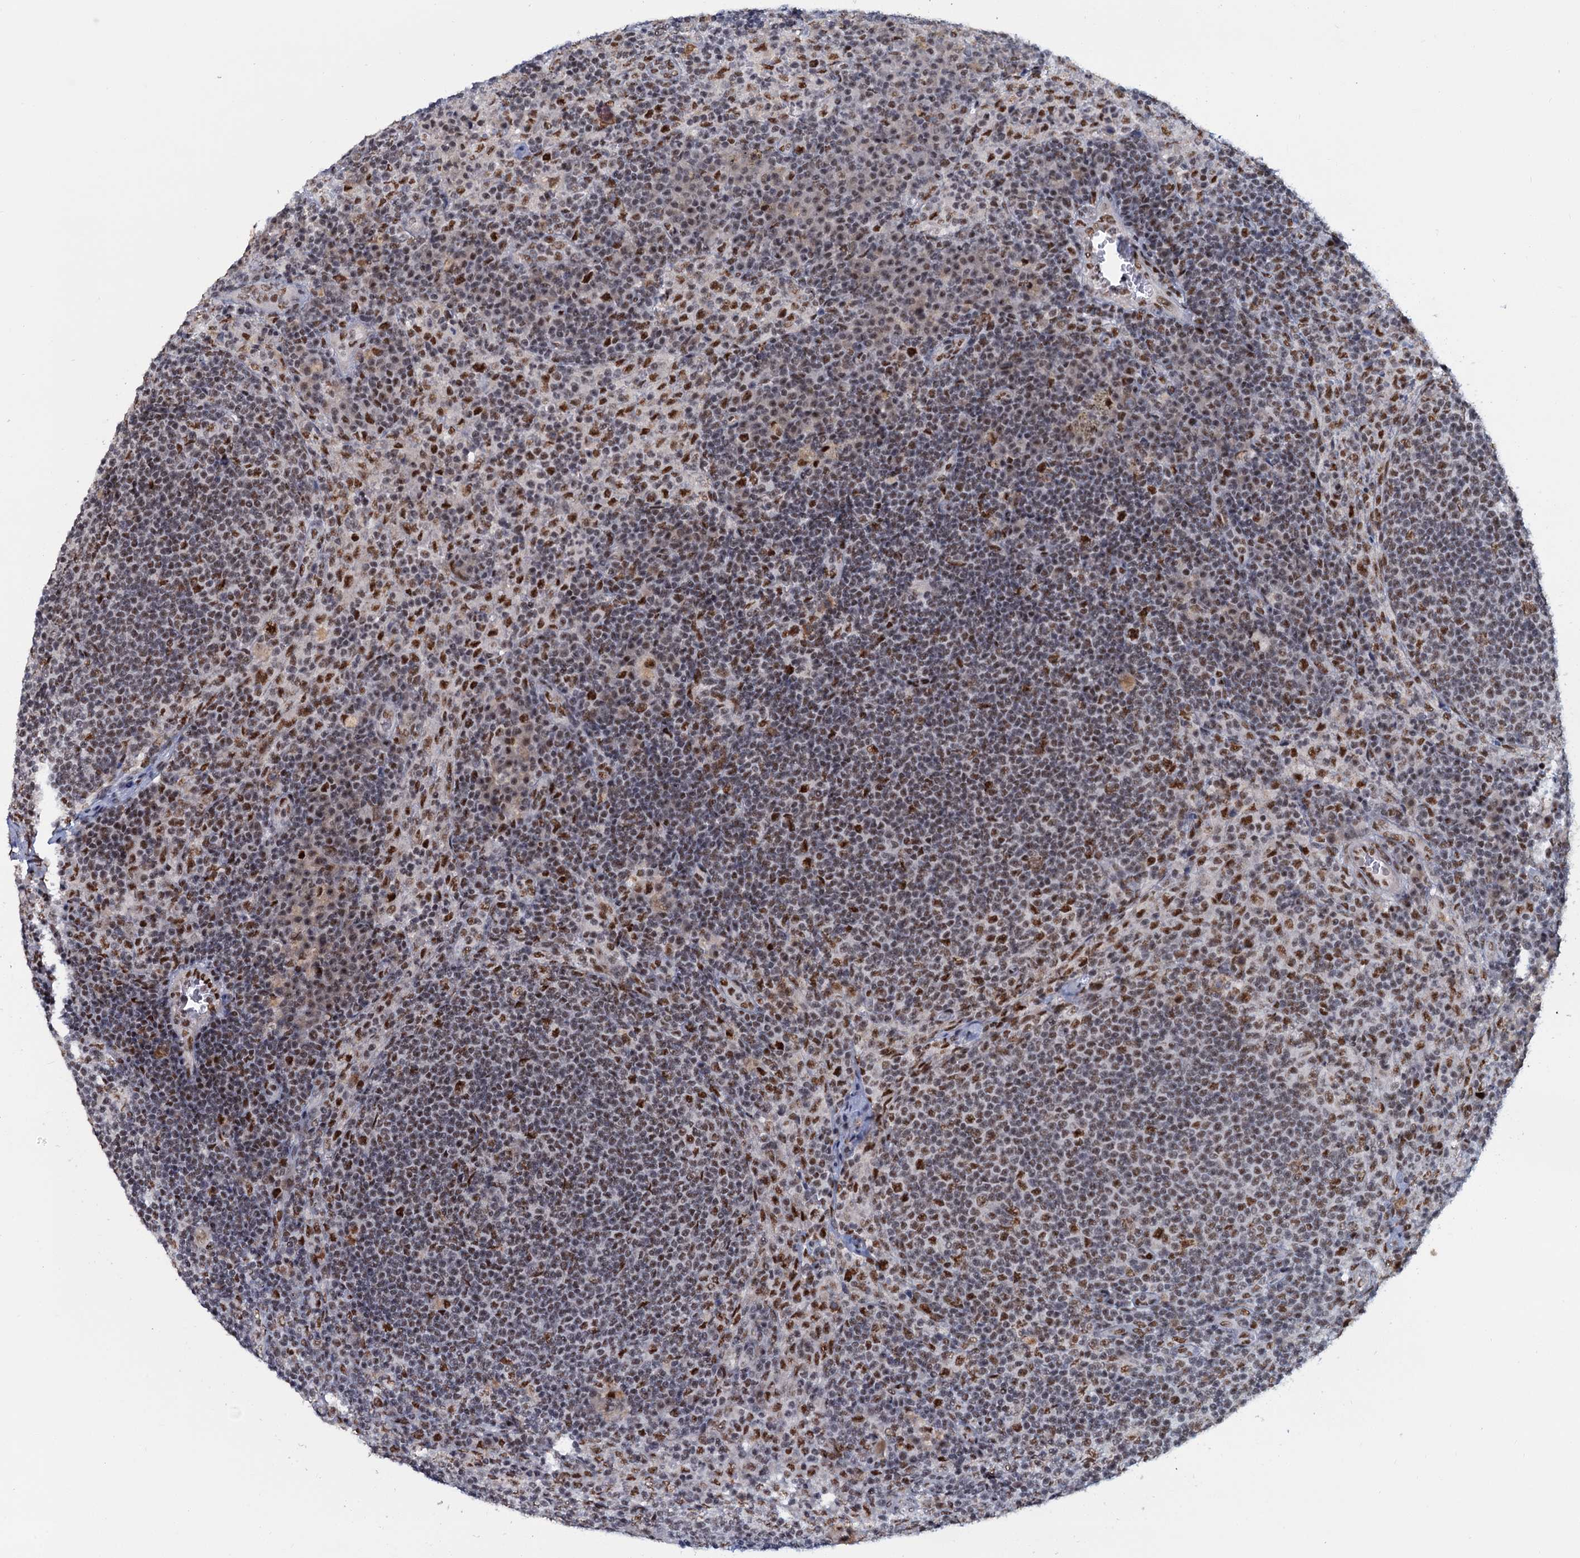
{"staining": {"intensity": "moderate", "quantity": "<25%", "location": "nuclear"}, "tissue": "lymph node", "cell_type": "Germinal center cells", "image_type": "normal", "snomed": [{"axis": "morphology", "description": "Normal tissue, NOS"}, {"axis": "topography", "description": "Lymph node"}], "caption": "DAB immunohistochemical staining of unremarkable lymph node exhibits moderate nuclear protein staining in about <25% of germinal center cells.", "gene": "WBP4", "patient": {"sex": "female", "age": 70}}